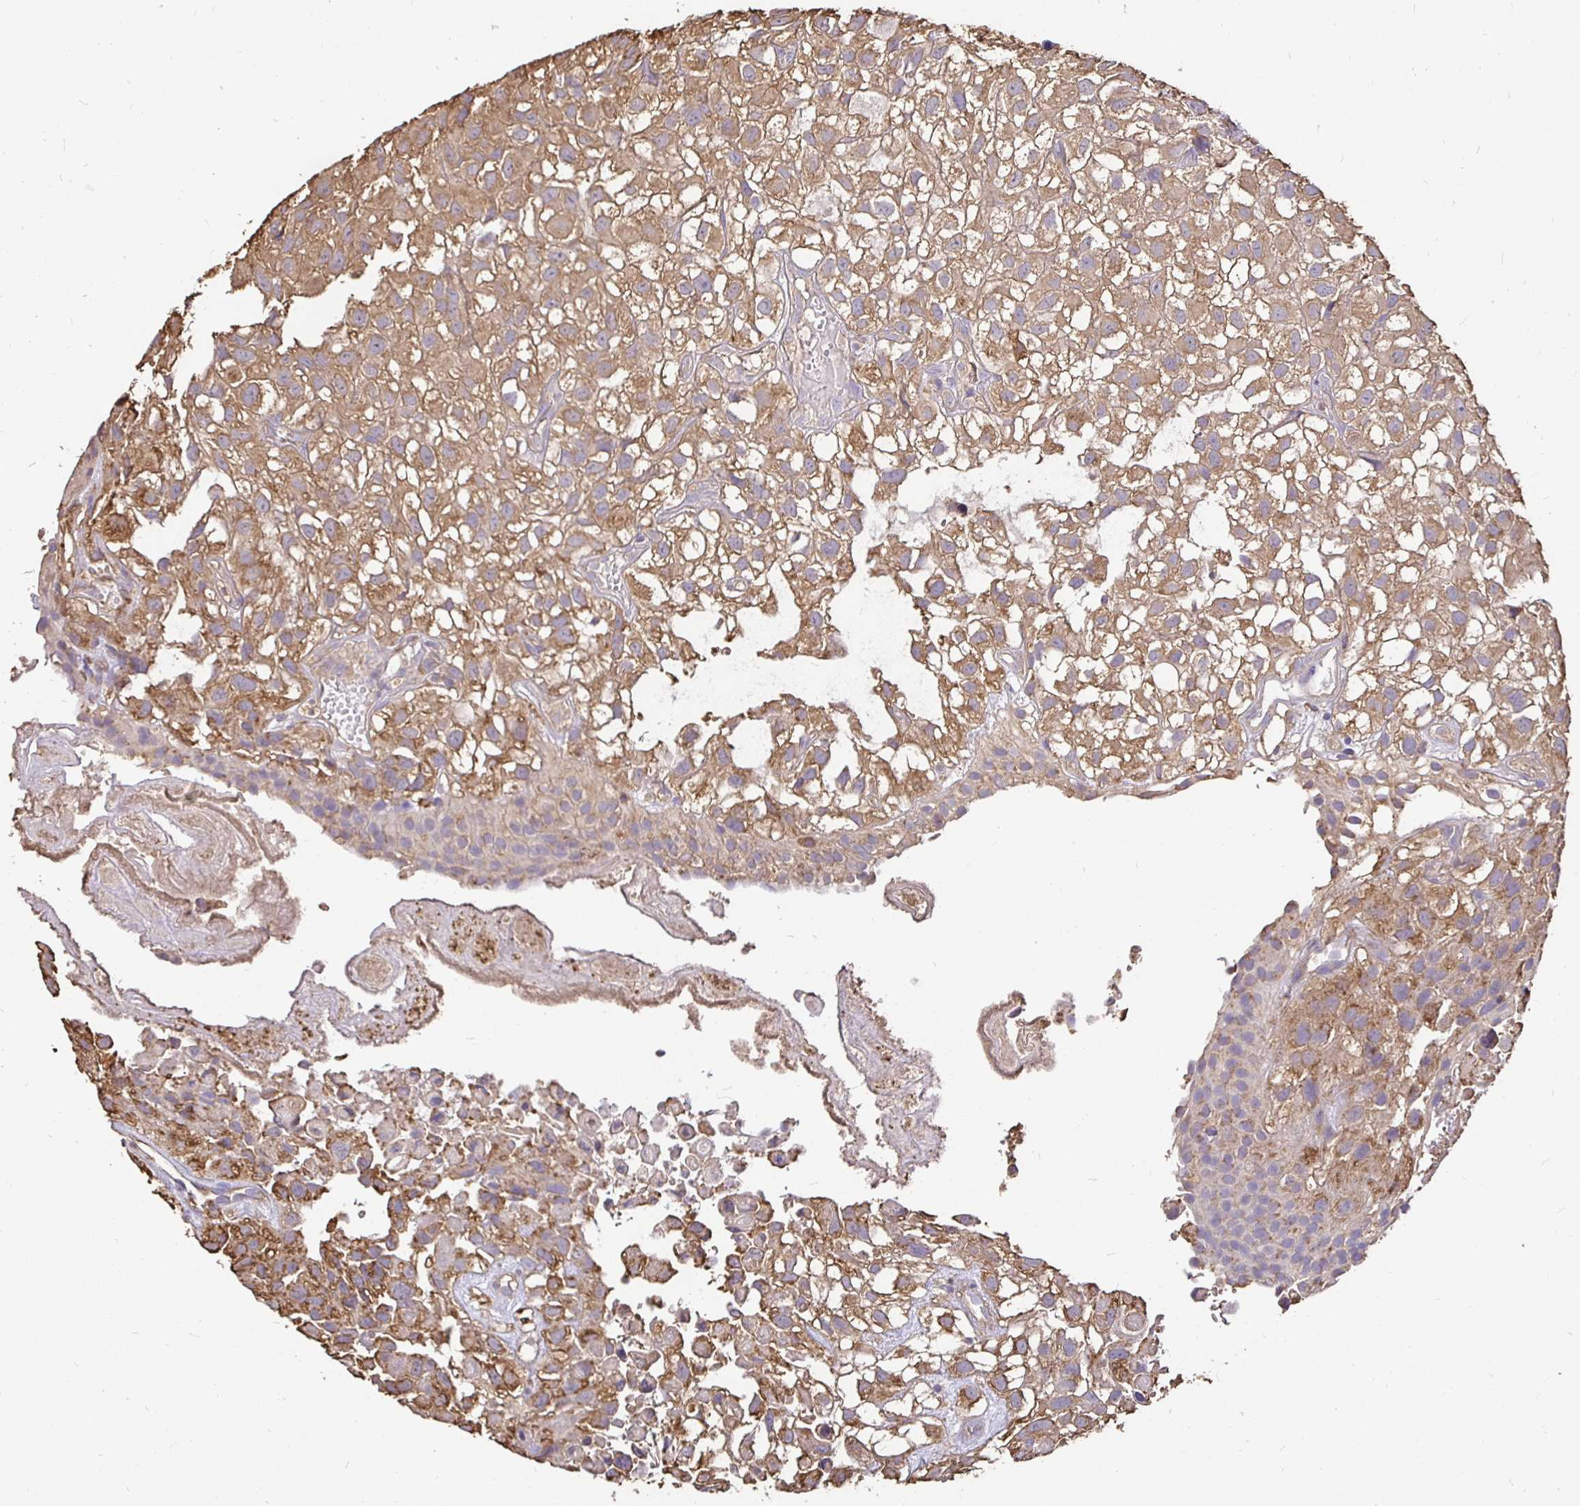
{"staining": {"intensity": "moderate", "quantity": "25%-75%", "location": "cytoplasmic/membranous"}, "tissue": "urothelial cancer", "cell_type": "Tumor cells", "image_type": "cancer", "snomed": [{"axis": "morphology", "description": "Urothelial carcinoma, High grade"}, {"axis": "topography", "description": "Urinary bladder"}], "caption": "A photomicrograph showing moderate cytoplasmic/membranous positivity in about 25%-75% of tumor cells in high-grade urothelial carcinoma, as visualized by brown immunohistochemical staining.", "gene": "MAPK8IP3", "patient": {"sex": "male", "age": 56}}